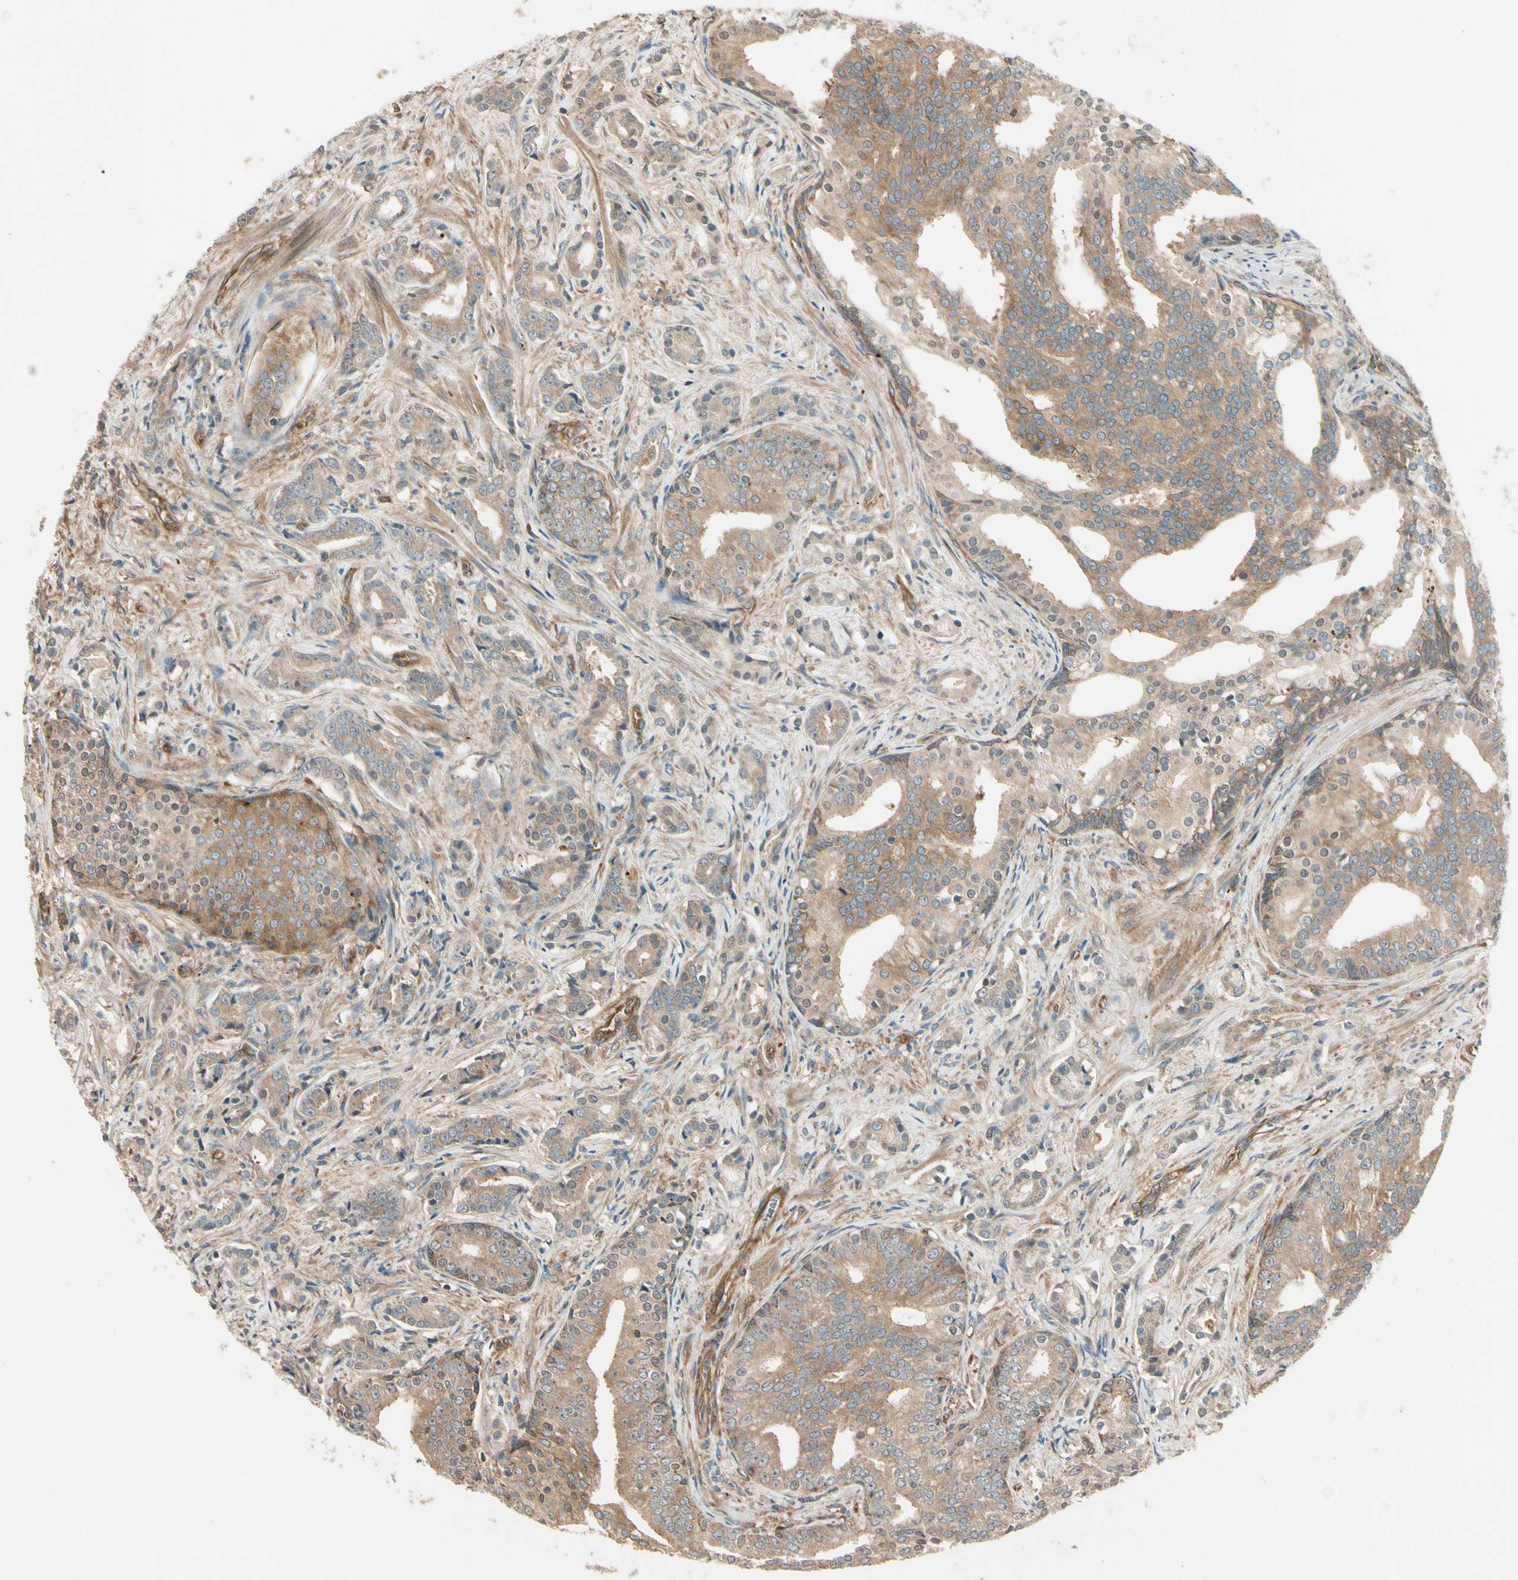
{"staining": {"intensity": "weak", "quantity": ">75%", "location": "cytoplasmic/membranous"}, "tissue": "prostate cancer", "cell_type": "Tumor cells", "image_type": "cancer", "snomed": [{"axis": "morphology", "description": "Adenocarcinoma, Low grade"}, {"axis": "topography", "description": "Prostate"}], "caption": "An image of prostate cancer (adenocarcinoma (low-grade)) stained for a protein demonstrates weak cytoplasmic/membranous brown staining in tumor cells.", "gene": "ROCK2", "patient": {"sex": "male", "age": 58}}